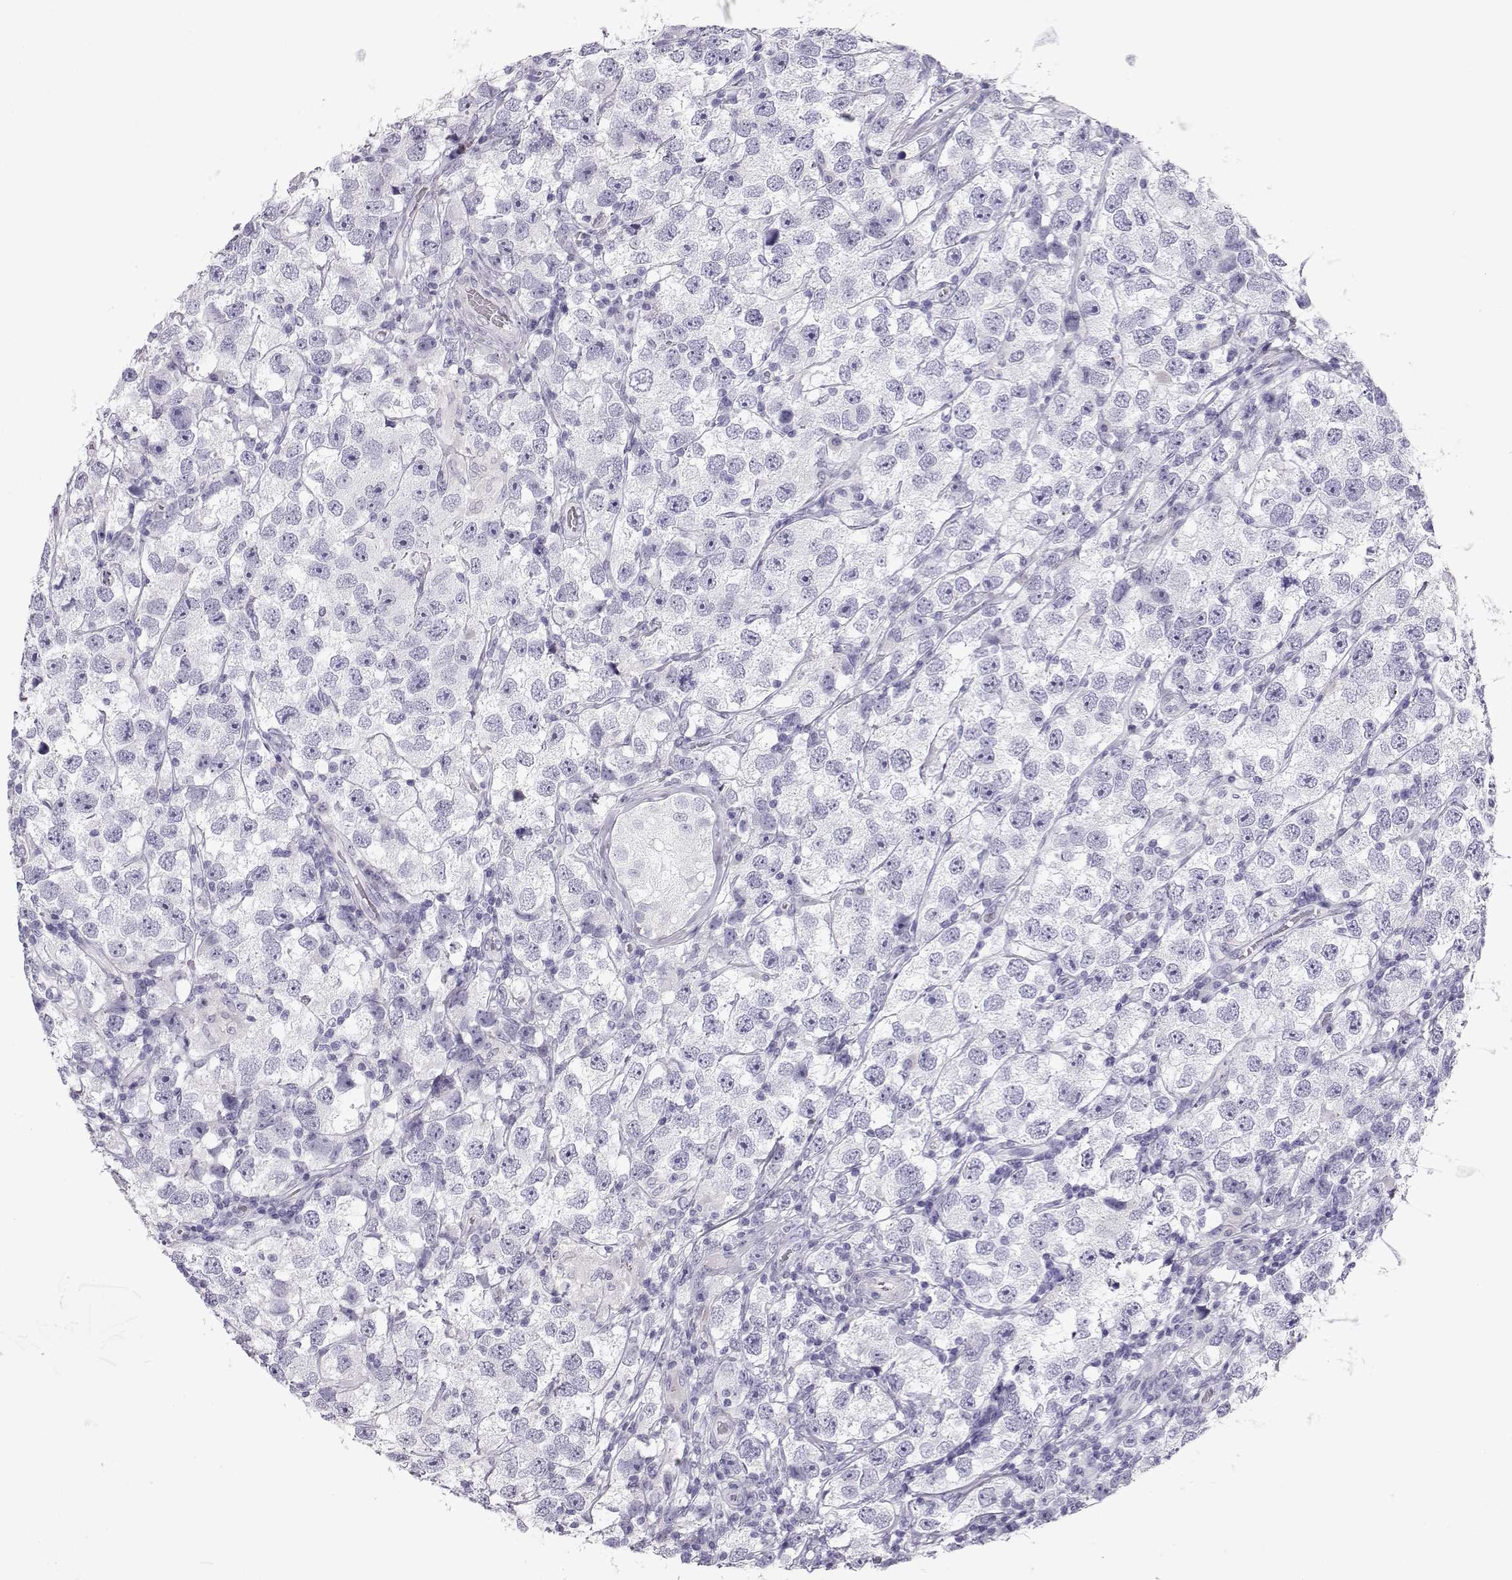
{"staining": {"intensity": "negative", "quantity": "none", "location": "none"}, "tissue": "testis cancer", "cell_type": "Tumor cells", "image_type": "cancer", "snomed": [{"axis": "morphology", "description": "Seminoma, NOS"}, {"axis": "topography", "description": "Testis"}], "caption": "Histopathology image shows no significant protein expression in tumor cells of testis seminoma. (DAB (3,3'-diaminobenzidine) IHC visualized using brightfield microscopy, high magnification).", "gene": "GPR26", "patient": {"sex": "male", "age": 26}}